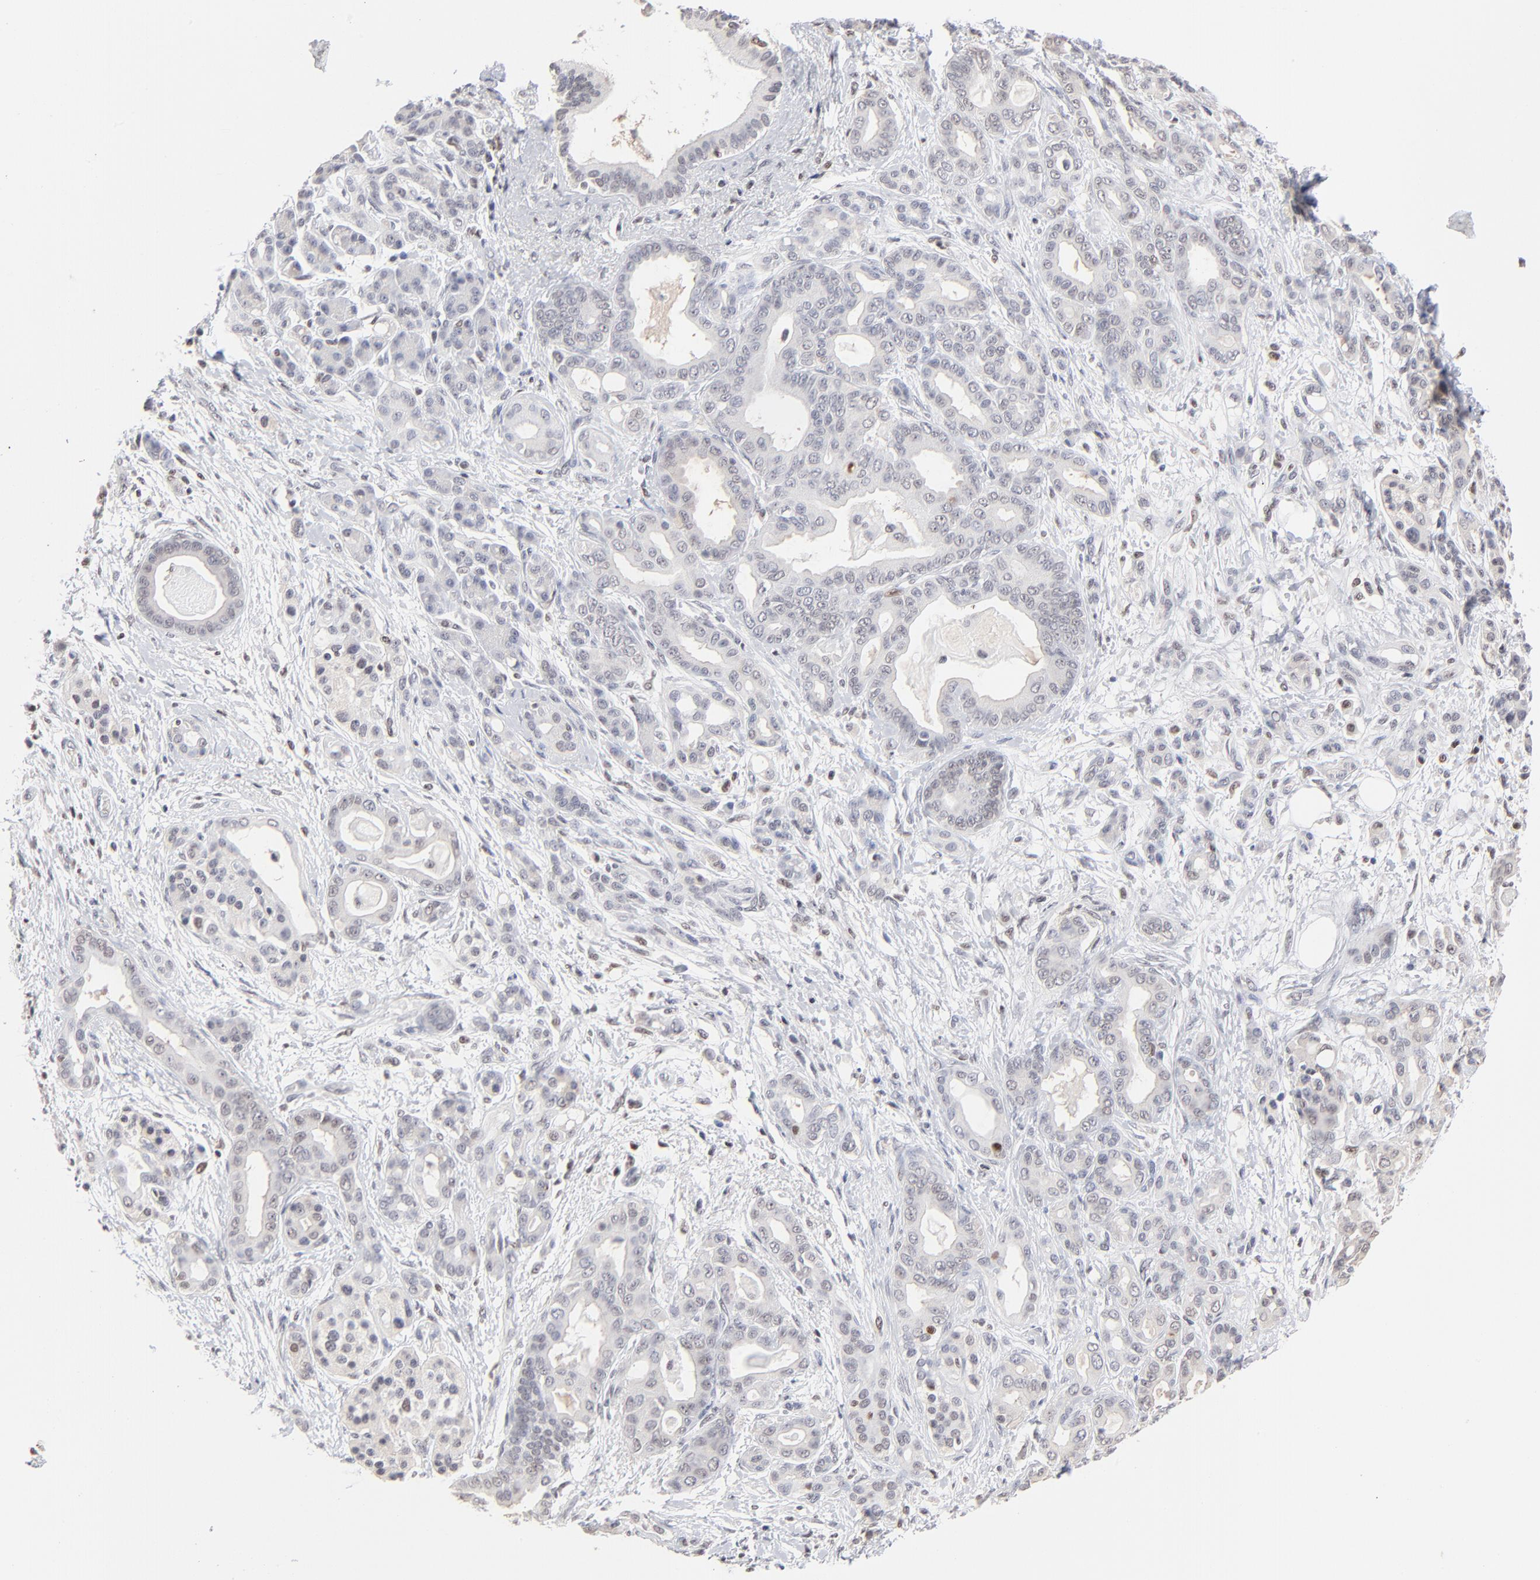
{"staining": {"intensity": "negative", "quantity": "none", "location": "none"}, "tissue": "pancreatic cancer", "cell_type": "Tumor cells", "image_type": "cancer", "snomed": [{"axis": "morphology", "description": "Adenocarcinoma, NOS"}, {"axis": "topography", "description": "Pancreas"}], "caption": "Protein analysis of pancreatic cancer (adenocarcinoma) demonstrates no significant positivity in tumor cells. (Stains: DAB (3,3'-diaminobenzidine) immunohistochemistry (IHC) with hematoxylin counter stain, Microscopy: brightfield microscopy at high magnification).", "gene": "MAX", "patient": {"sex": "male", "age": 63}}